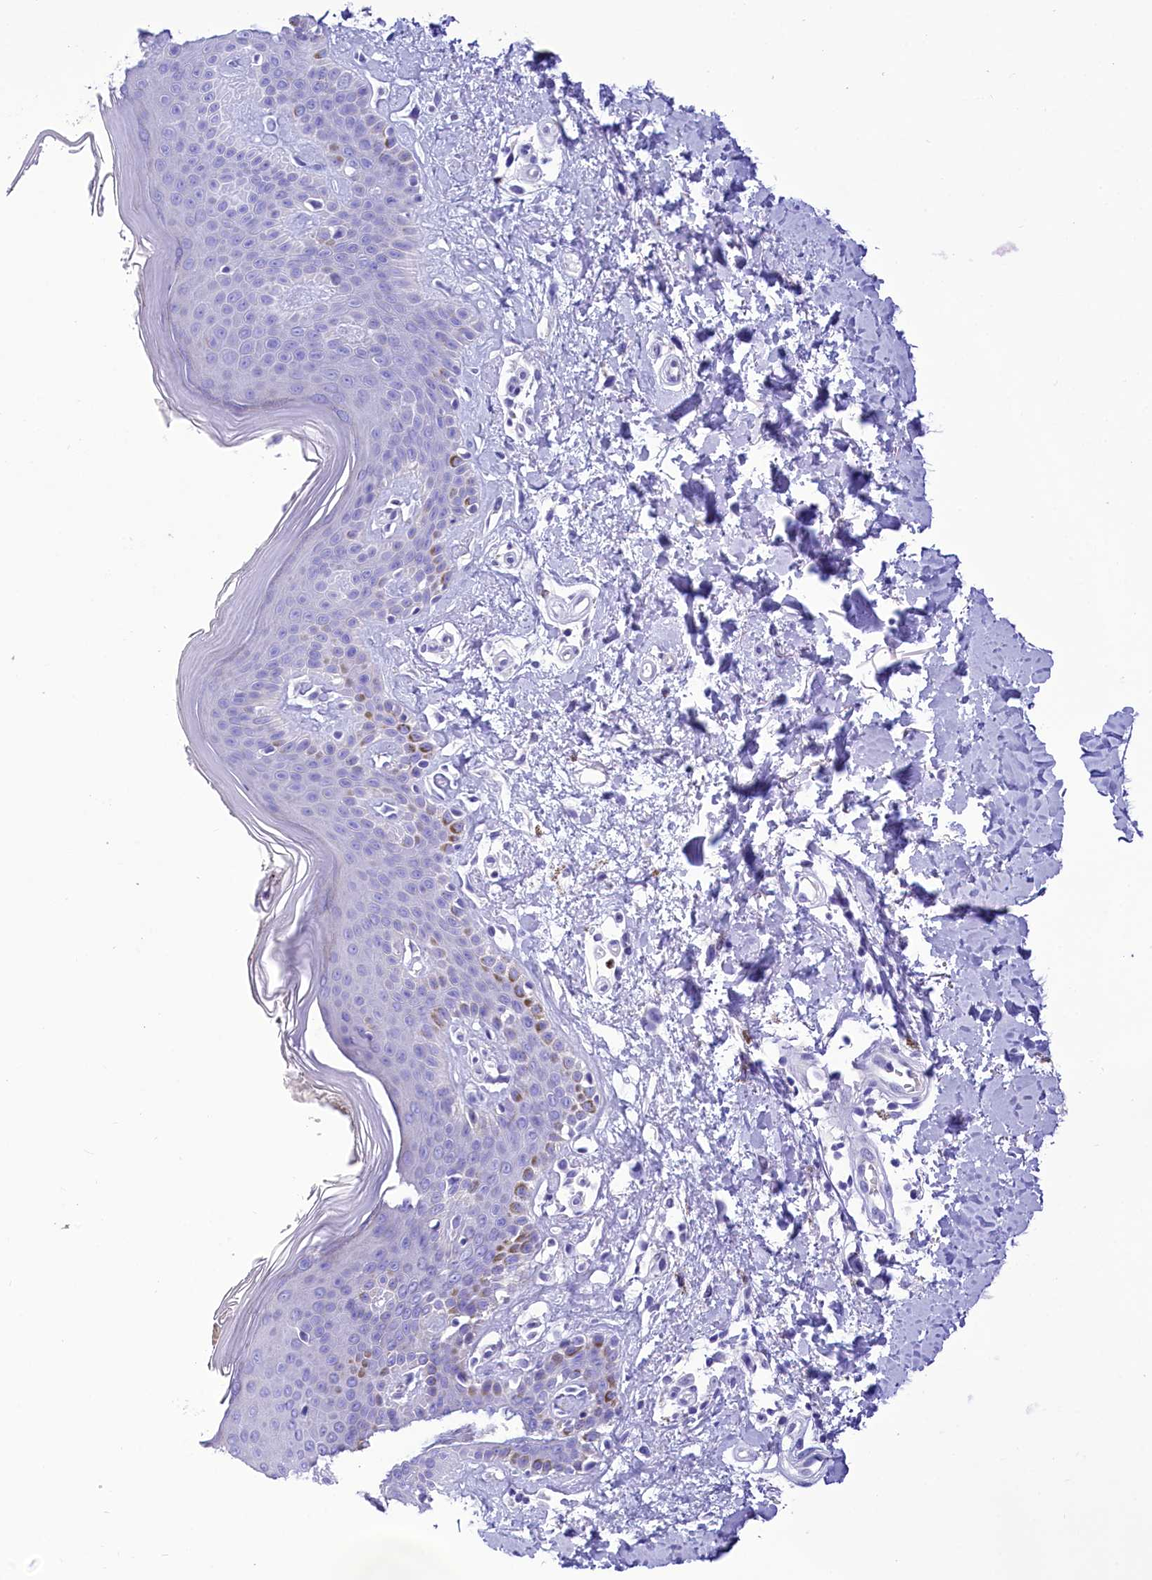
{"staining": {"intensity": "negative", "quantity": "none", "location": "none"}, "tissue": "skin", "cell_type": "Fibroblasts", "image_type": "normal", "snomed": [{"axis": "morphology", "description": "Normal tissue, NOS"}, {"axis": "topography", "description": "Skin"}], "caption": "This image is of unremarkable skin stained with immunohistochemistry (IHC) to label a protein in brown with the nuclei are counter-stained blue. There is no expression in fibroblasts.", "gene": "TTC36", "patient": {"sex": "female", "age": 64}}